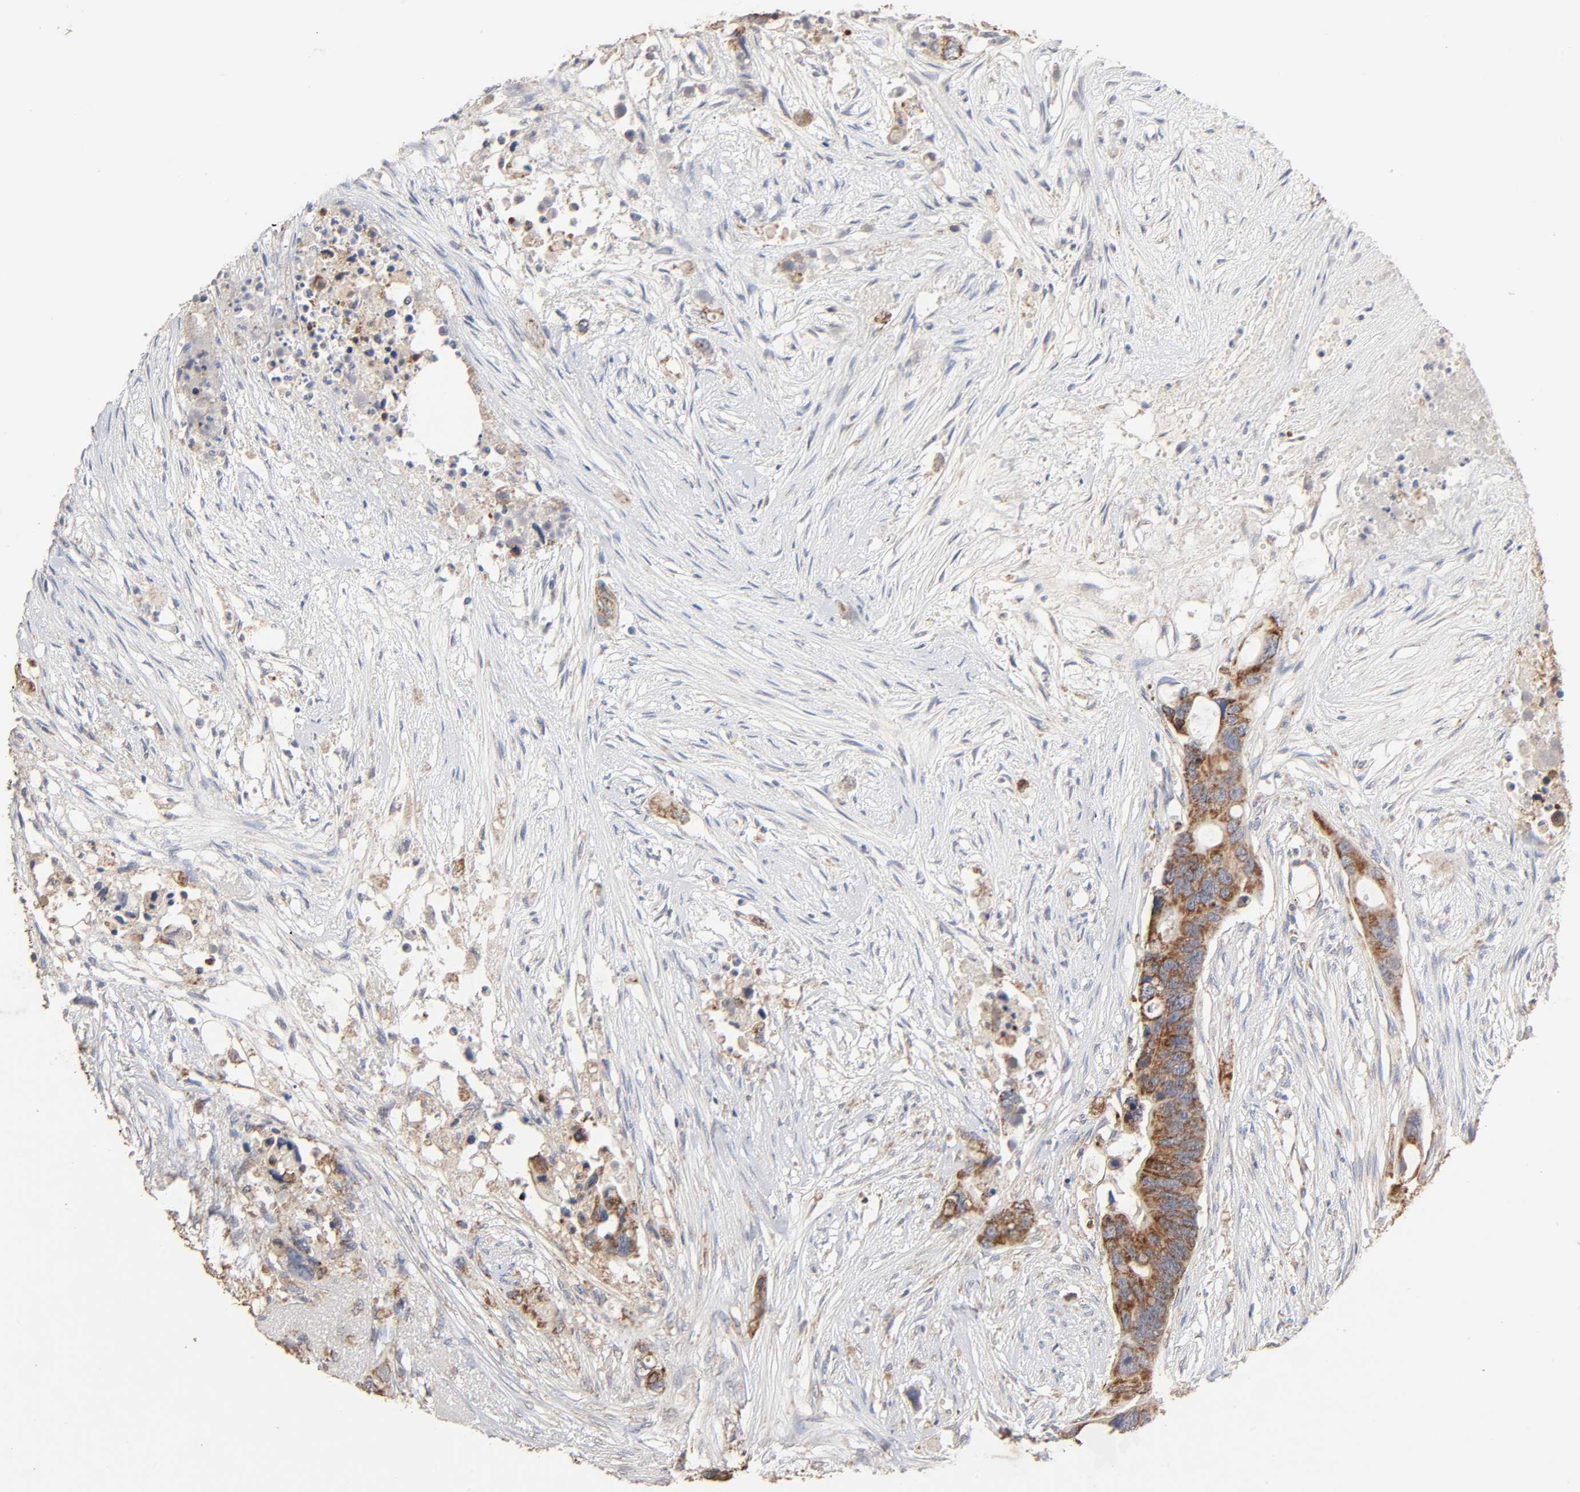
{"staining": {"intensity": "strong", "quantity": ">75%", "location": "cytoplasmic/membranous"}, "tissue": "colorectal cancer", "cell_type": "Tumor cells", "image_type": "cancer", "snomed": [{"axis": "morphology", "description": "Adenocarcinoma, NOS"}, {"axis": "topography", "description": "Colon"}], "caption": "DAB immunohistochemical staining of colorectal cancer (adenocarcinoma) reveals strong cytoplasmic/membranous protein positivity in about >75% of tumor cells.", "gene": "CYCS", "patient": {"sex": "female", "age": 57}}